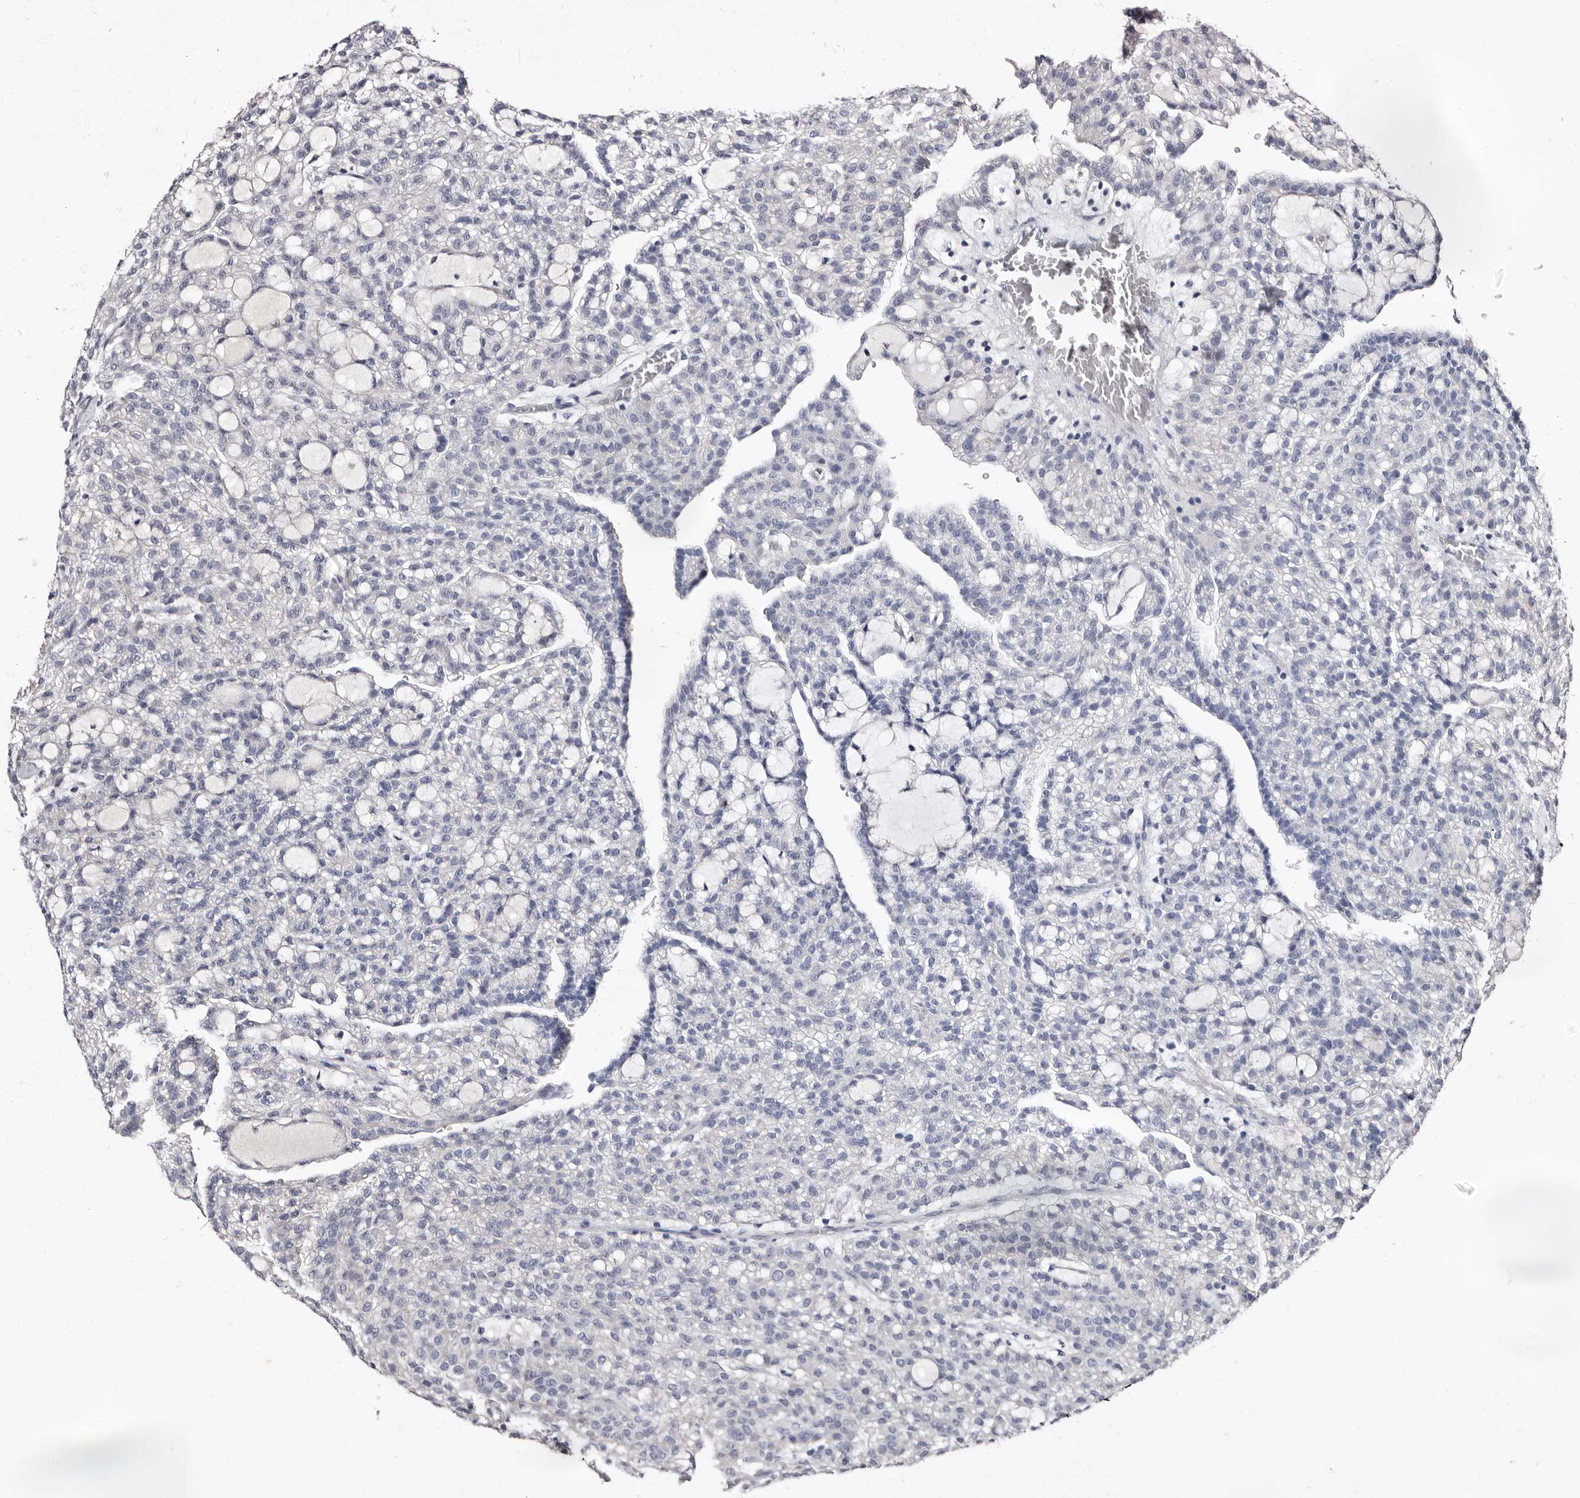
{"staining": {"intensity": "negative", "quantity": "none", "location": "none"}, "tissue": "renal cancer", "cell_type": "Tumor cells", "image_type": "cancer", "snomed": [{"axis": "morphology", "description": "Adenocarcinoma, NOS"}, {"axis": "topography", "description": "Kidney"}], "caption": "There is no significant staining in tumor cells of adenocarcinoma (renal).", "gene": "LANCL2", "patient": {"sex": "male", "age": 63}}